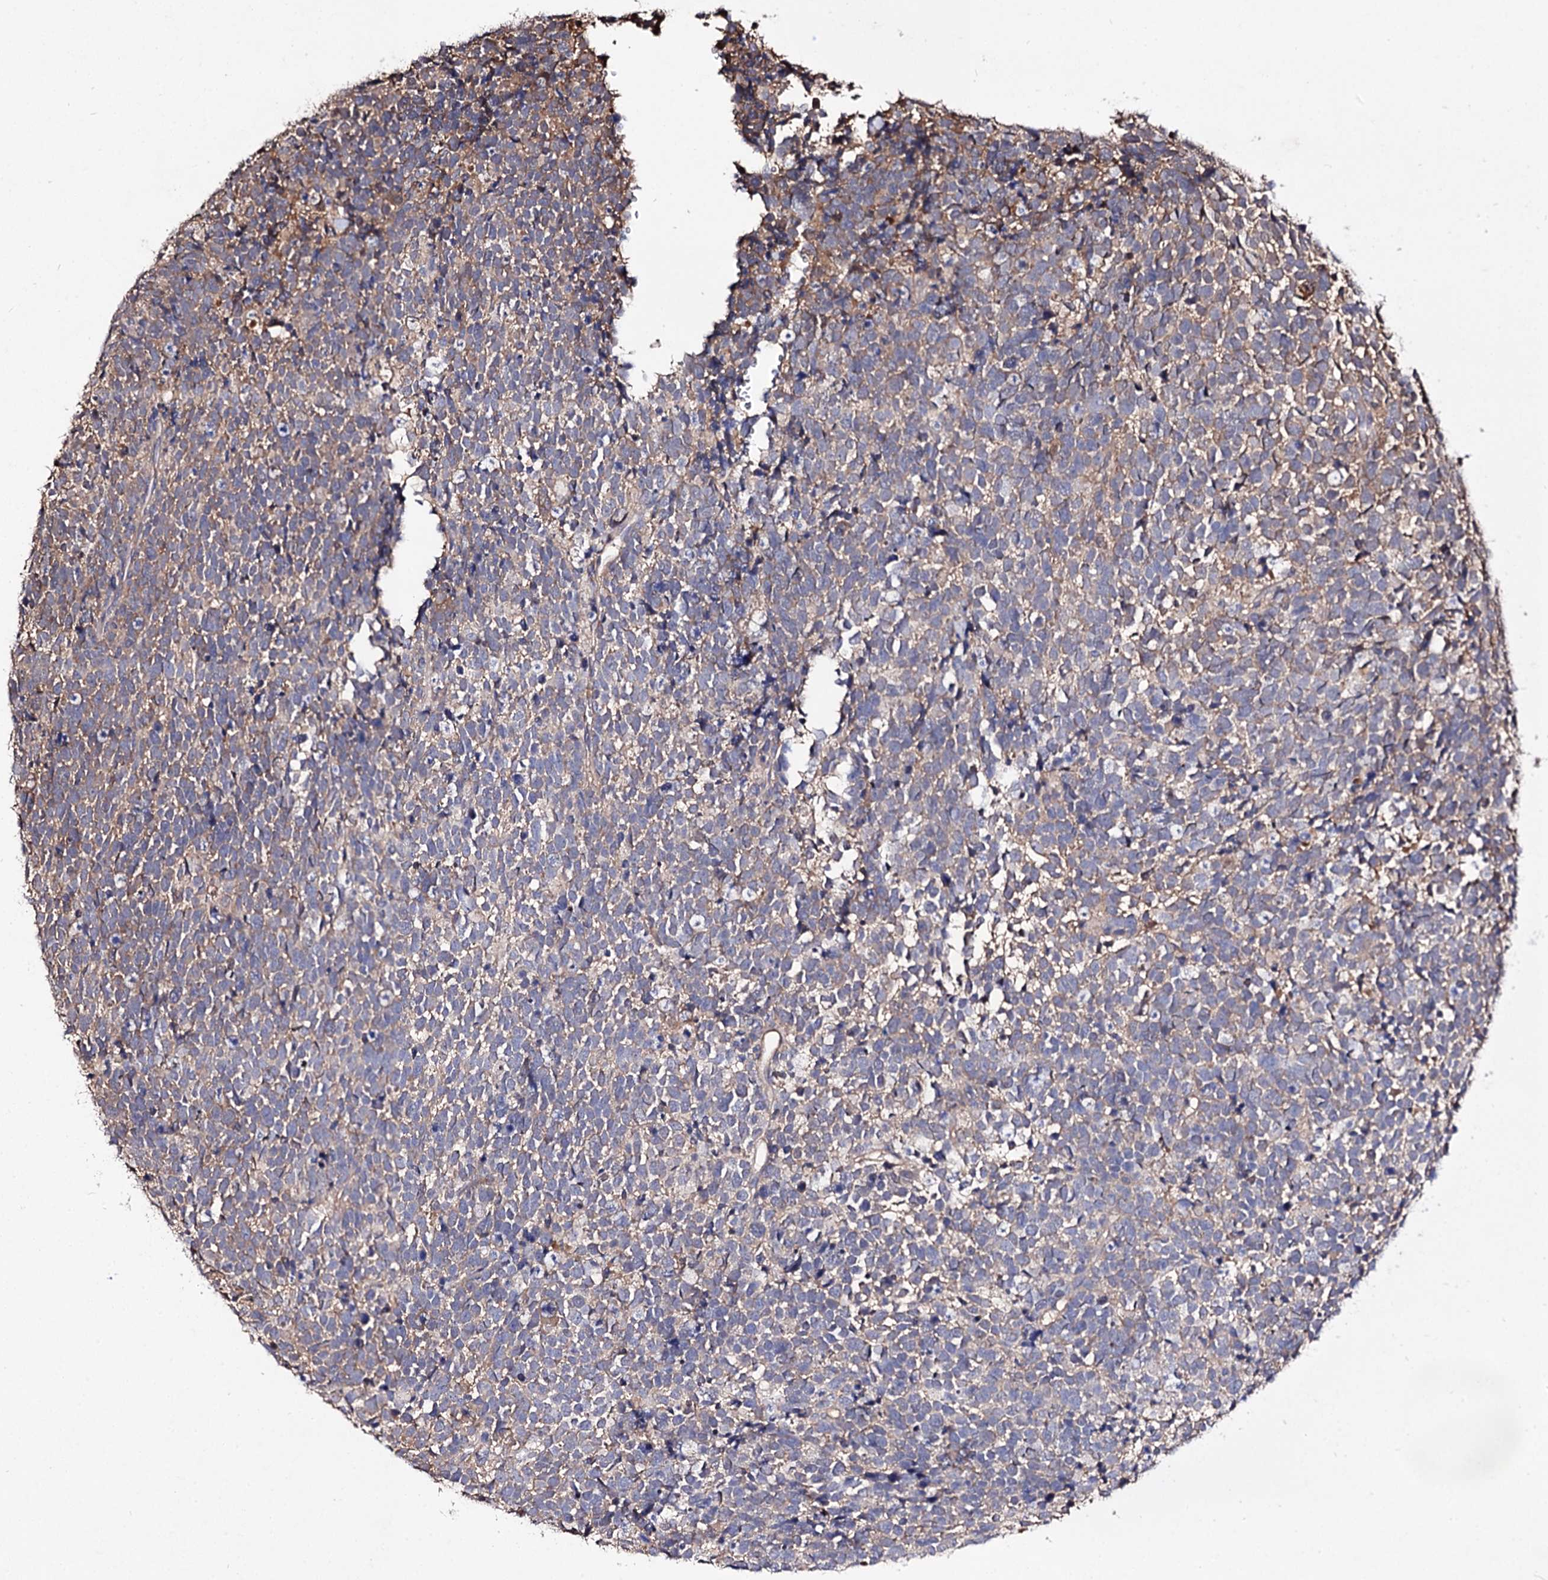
{"staining": {"intensity": "weak", "quantity": ">75%", "location": "cytoplasmic/membranous"}, "tissue": "urothelial cancer", "cell_type": "Tumor cells", "image_type": "cancer", "snomed": [{"axis": "morphology", "description": "Urothelial carcinoma, High grade"}, {"axis": "topography", "description": "Urinary bladder"}], "caption": "A micrograph showing weak cytoplasmic/membranous staining in approximately >75% of tumor cells in urothelial cancer, as visualized by brown immunohistochemical staining.", "gene": "ARFIP2", "patient": {"sex": "female", "age": 82}}